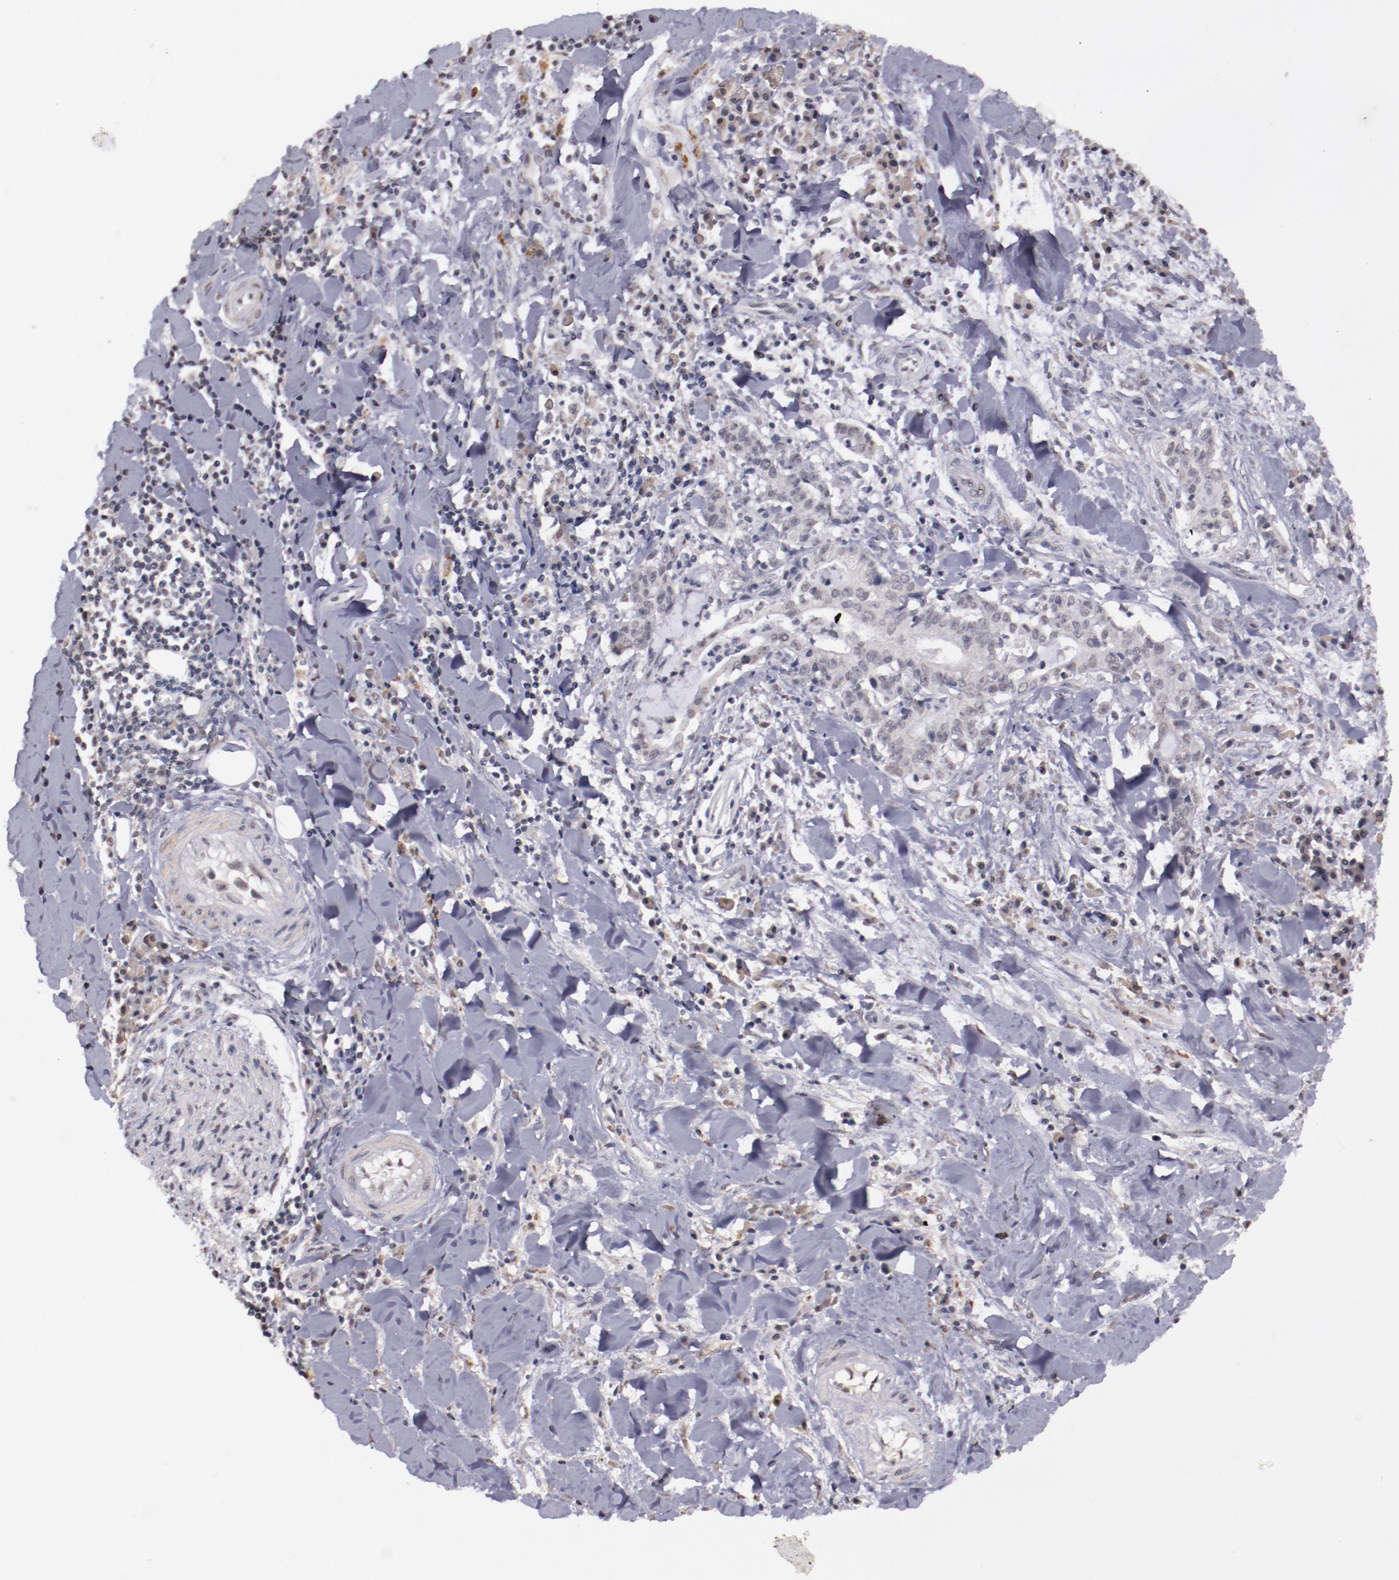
{"staining": {"intensity": "negative", "quantity": "none", "location": "none"}, "tissue": "liver cancer", "cell_type": "Tumor cells", "image_type": "cancer", "snomed": [{"axis": "morphology", "description": "Cholangiocarcinoma"}, {"axis": "topography", "description": "Liver"}], "caption": "A histopathology image of human liver cancer is negative for staining in tumor cells.", "gene": "NRXN3", "patient": {"sex": "male", "age": 57}}